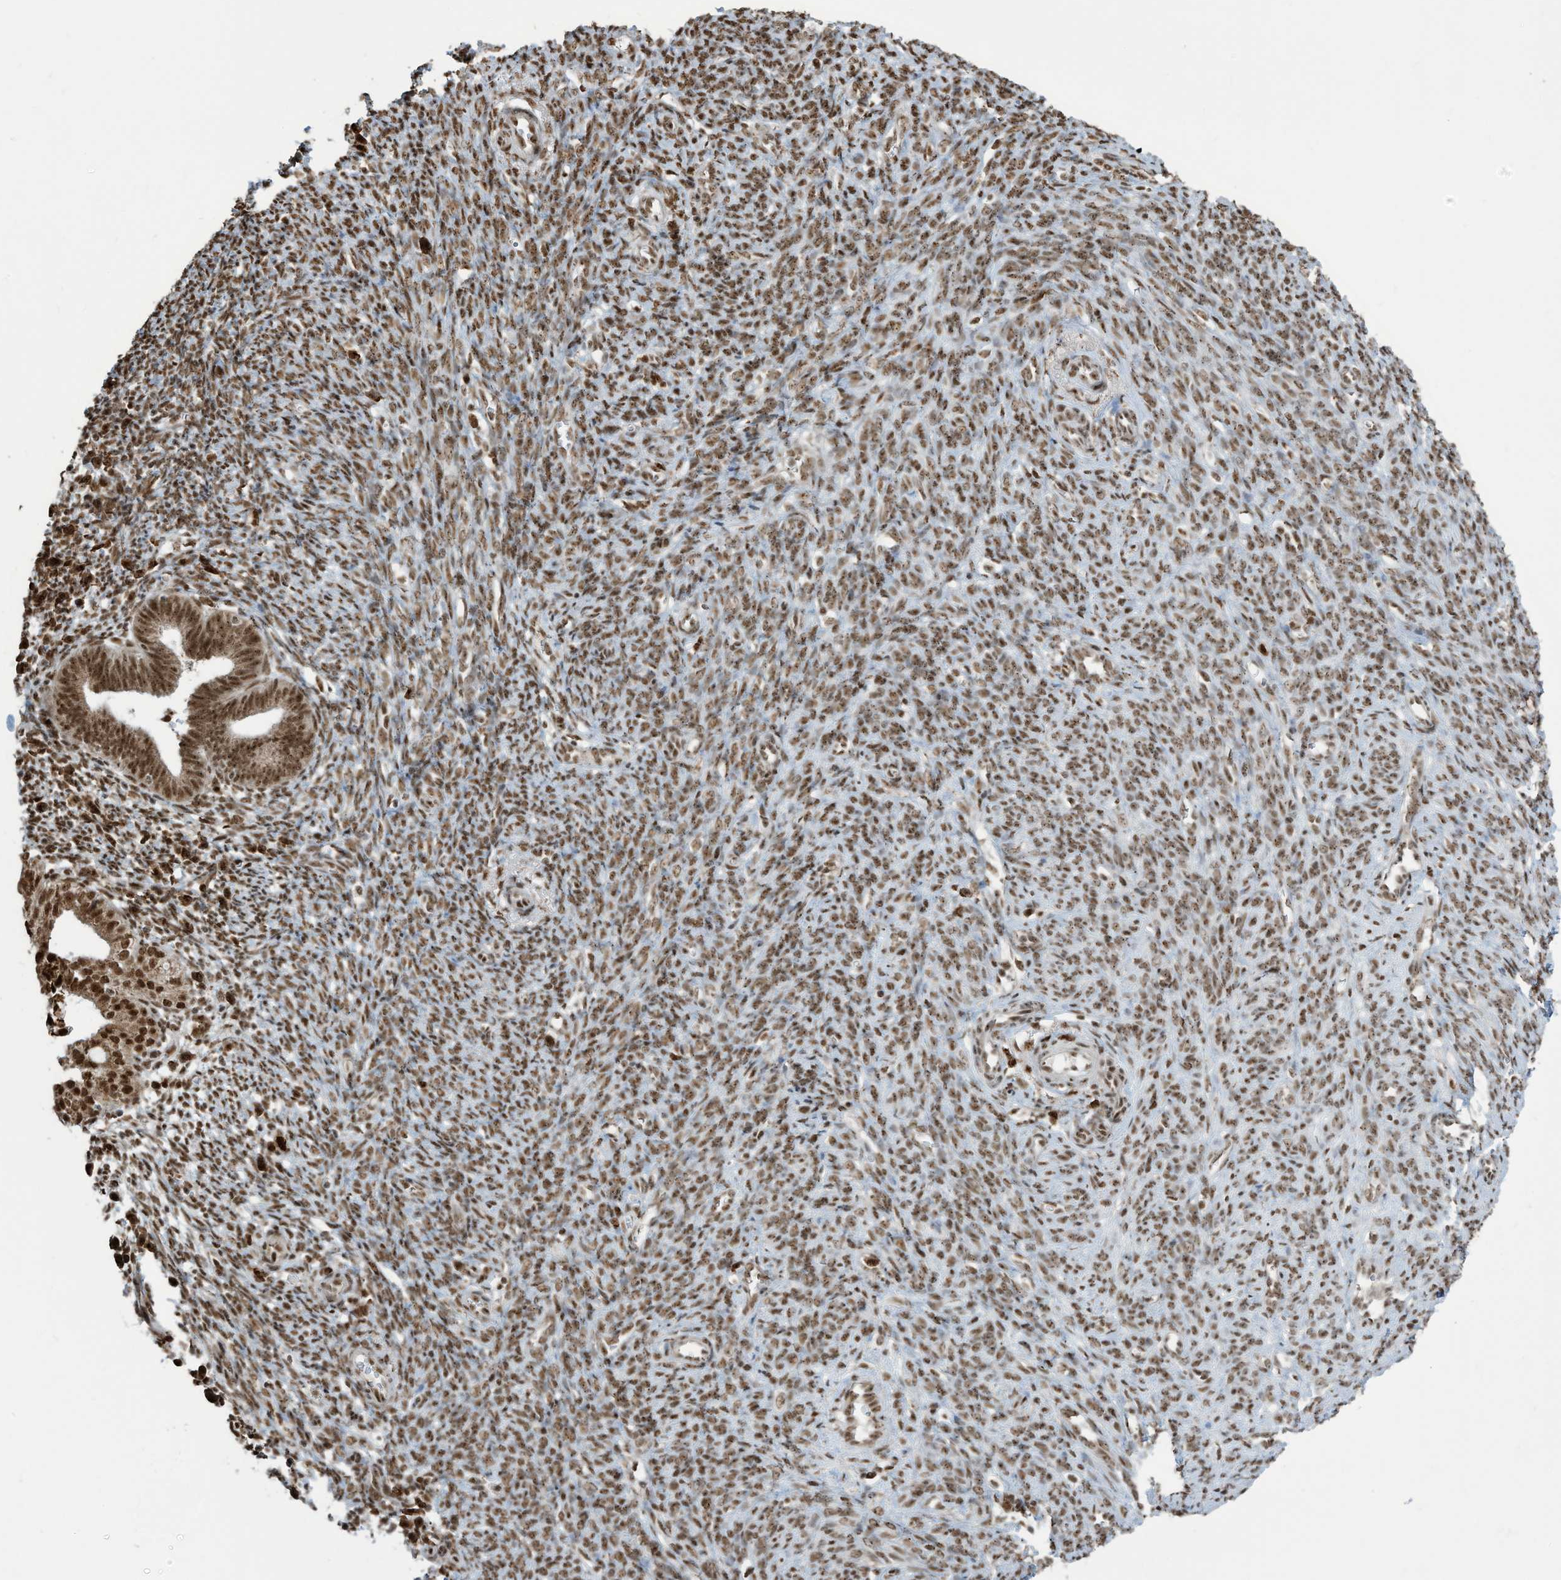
{"staining": {"intensity": "strong", "quantity": ">75%", "location": "nuclear"}, "tissue": "endometrial cancer", "cell_type": "Tumor cells", "image_type": "cancer", "snomed": [{"axis": "morphology", "description": "Adenocarcinoma, NOS"}, {"axis": "topography", "description": "Uterus"}], "caption": "Immunohistochemical staining of human endometrial cancer exhibits strong nuclear protein positivity in approximately >75% of tumor cells.", "gene": "LBH", "patient": {"sex": "female", "age": 77}}